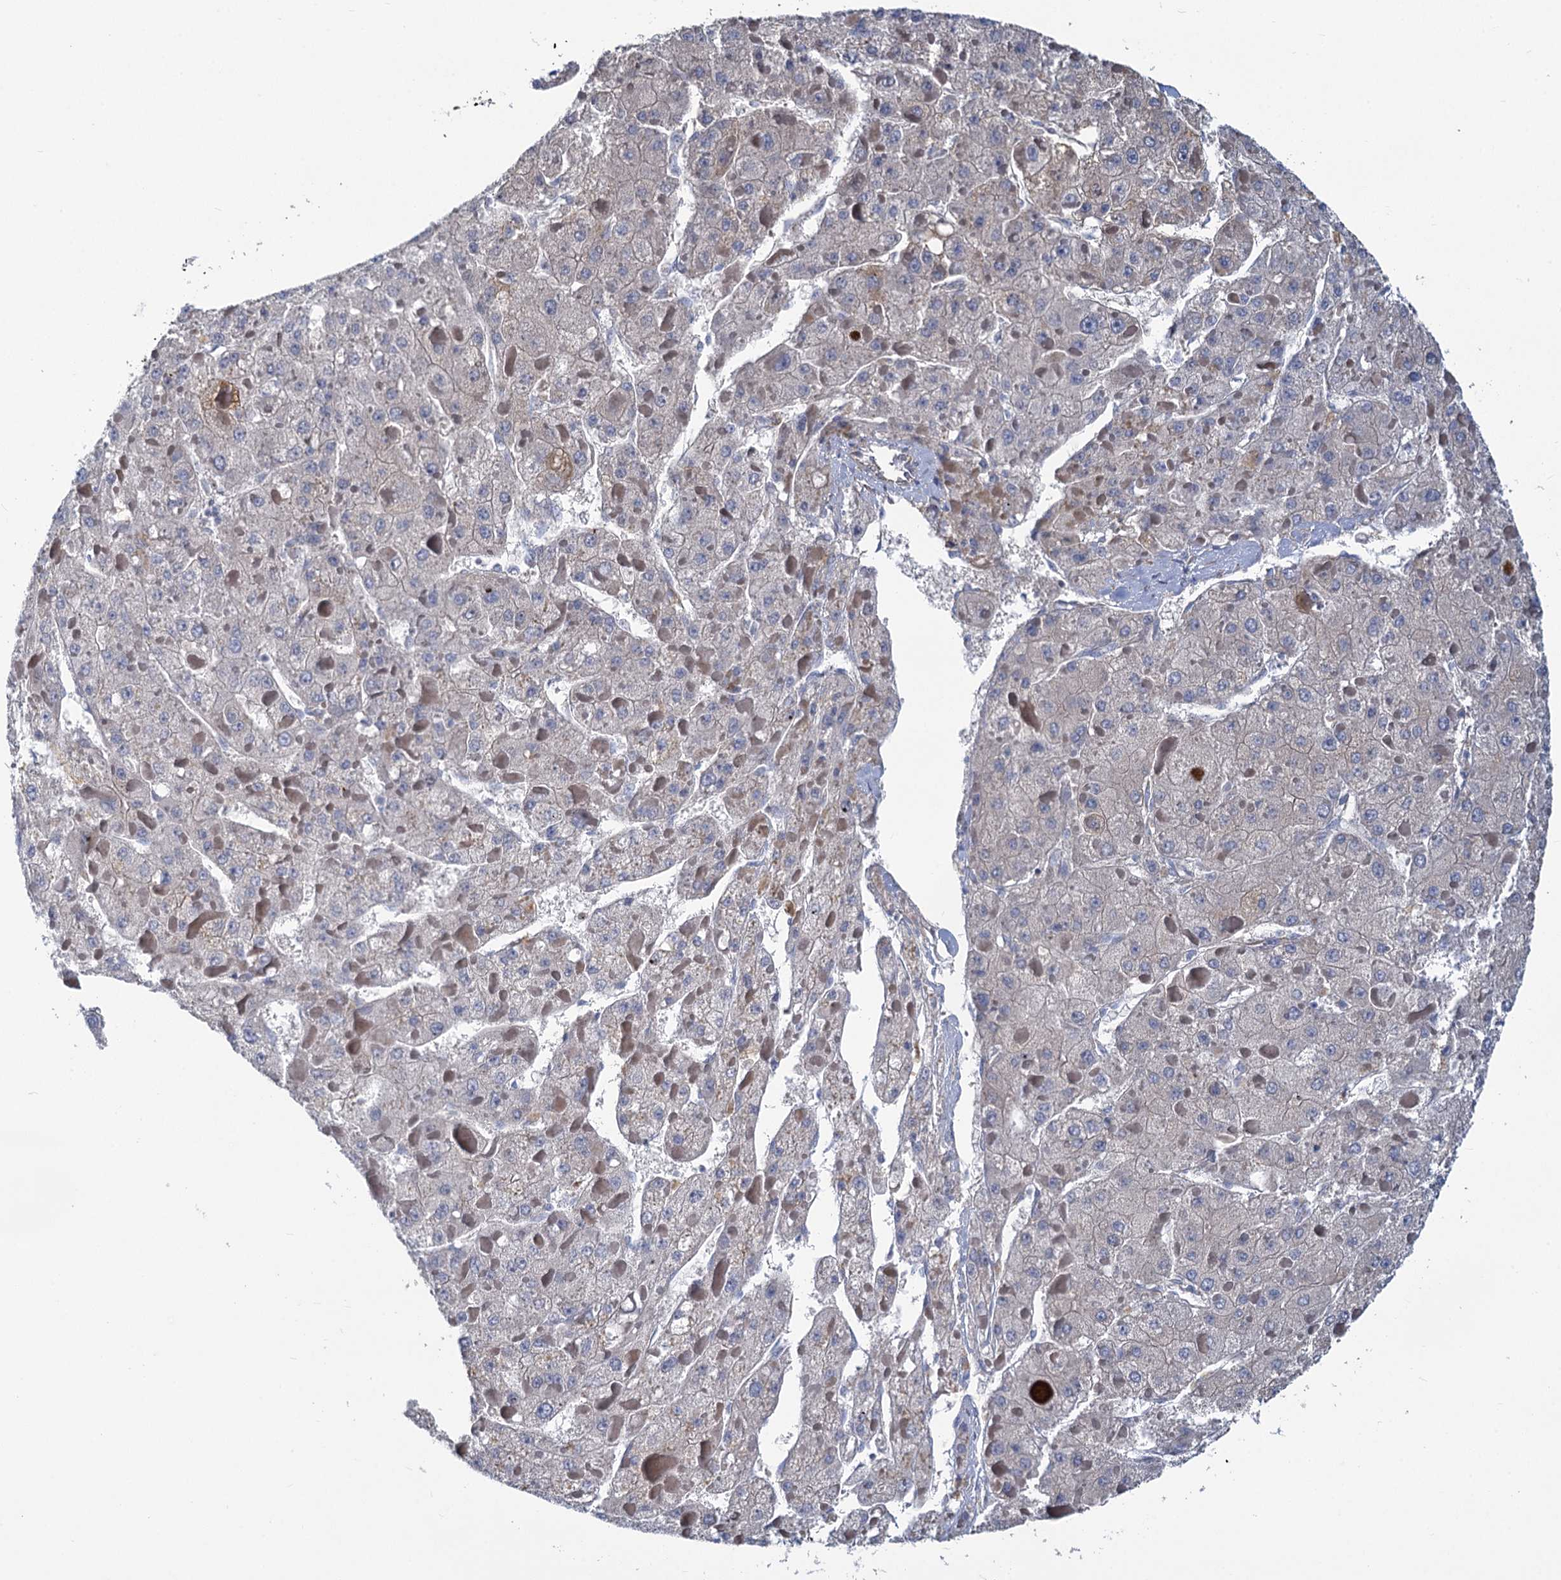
{"staining": {"intensity": "negative", "quantity": "none", "location": "none"}, "tissue": "liver cancer", "cell_type": "Tumor cells", "image_type": "cancer", "snomed": [{"axis": "morphology", "description": "Carcinoma, Hepatocellular, NOS"}, {"axis": "topography", "description": "Liver"}], "caption": "High power microscopy image of an immunohistochemistry (IHC) photomicrograph of hepatocellular carcinoma (liver), revealing no significant positivity in tumor cells.", "gene": "PRSS35", "patient": {"sex": "female", "age": 73}}